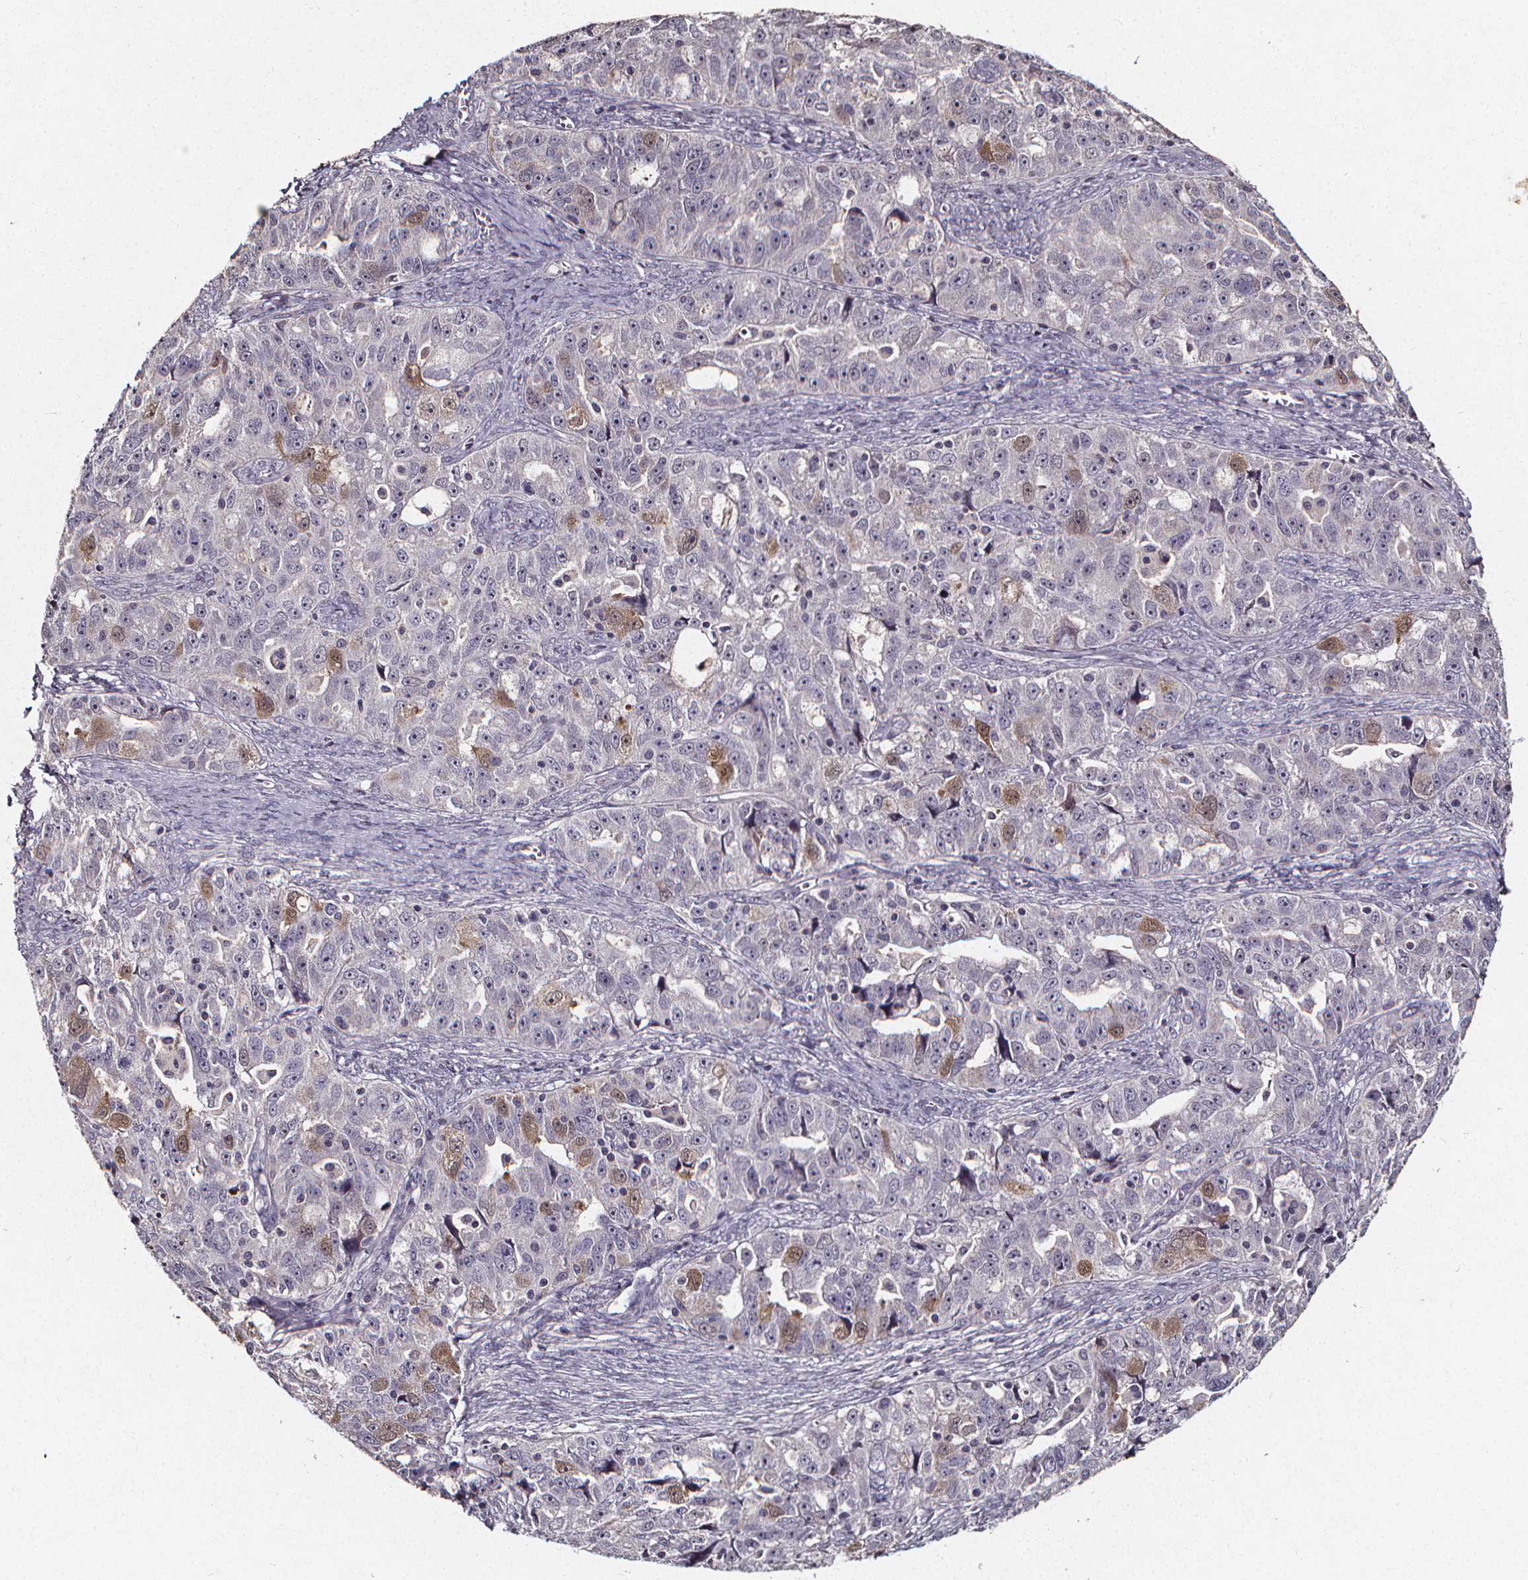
{"staining": {"intensity": "weak", "quantity": "<25%", "location": "cytoplasmic/membranous"}, "tissue": "ovarian cancer", "cell_type": "Tumor cells", "image_type": "cancer", "snomed": [{"axis": "morphology", "description": "Cystadenocarcinoma, serous, NOS"}, {"axis": "topography", "description": "Ovary"}], "caption": "Ovarian cancer (serous cystadenocarcinoma) was stained to show a protein in brown. There is no significant positivity in tumor cells. (Immunohistochemistry (ihc), brightfield microscopy, high magnification).", "gene": "SPAG8", "patient": {"sex": "female", "age": 51}}